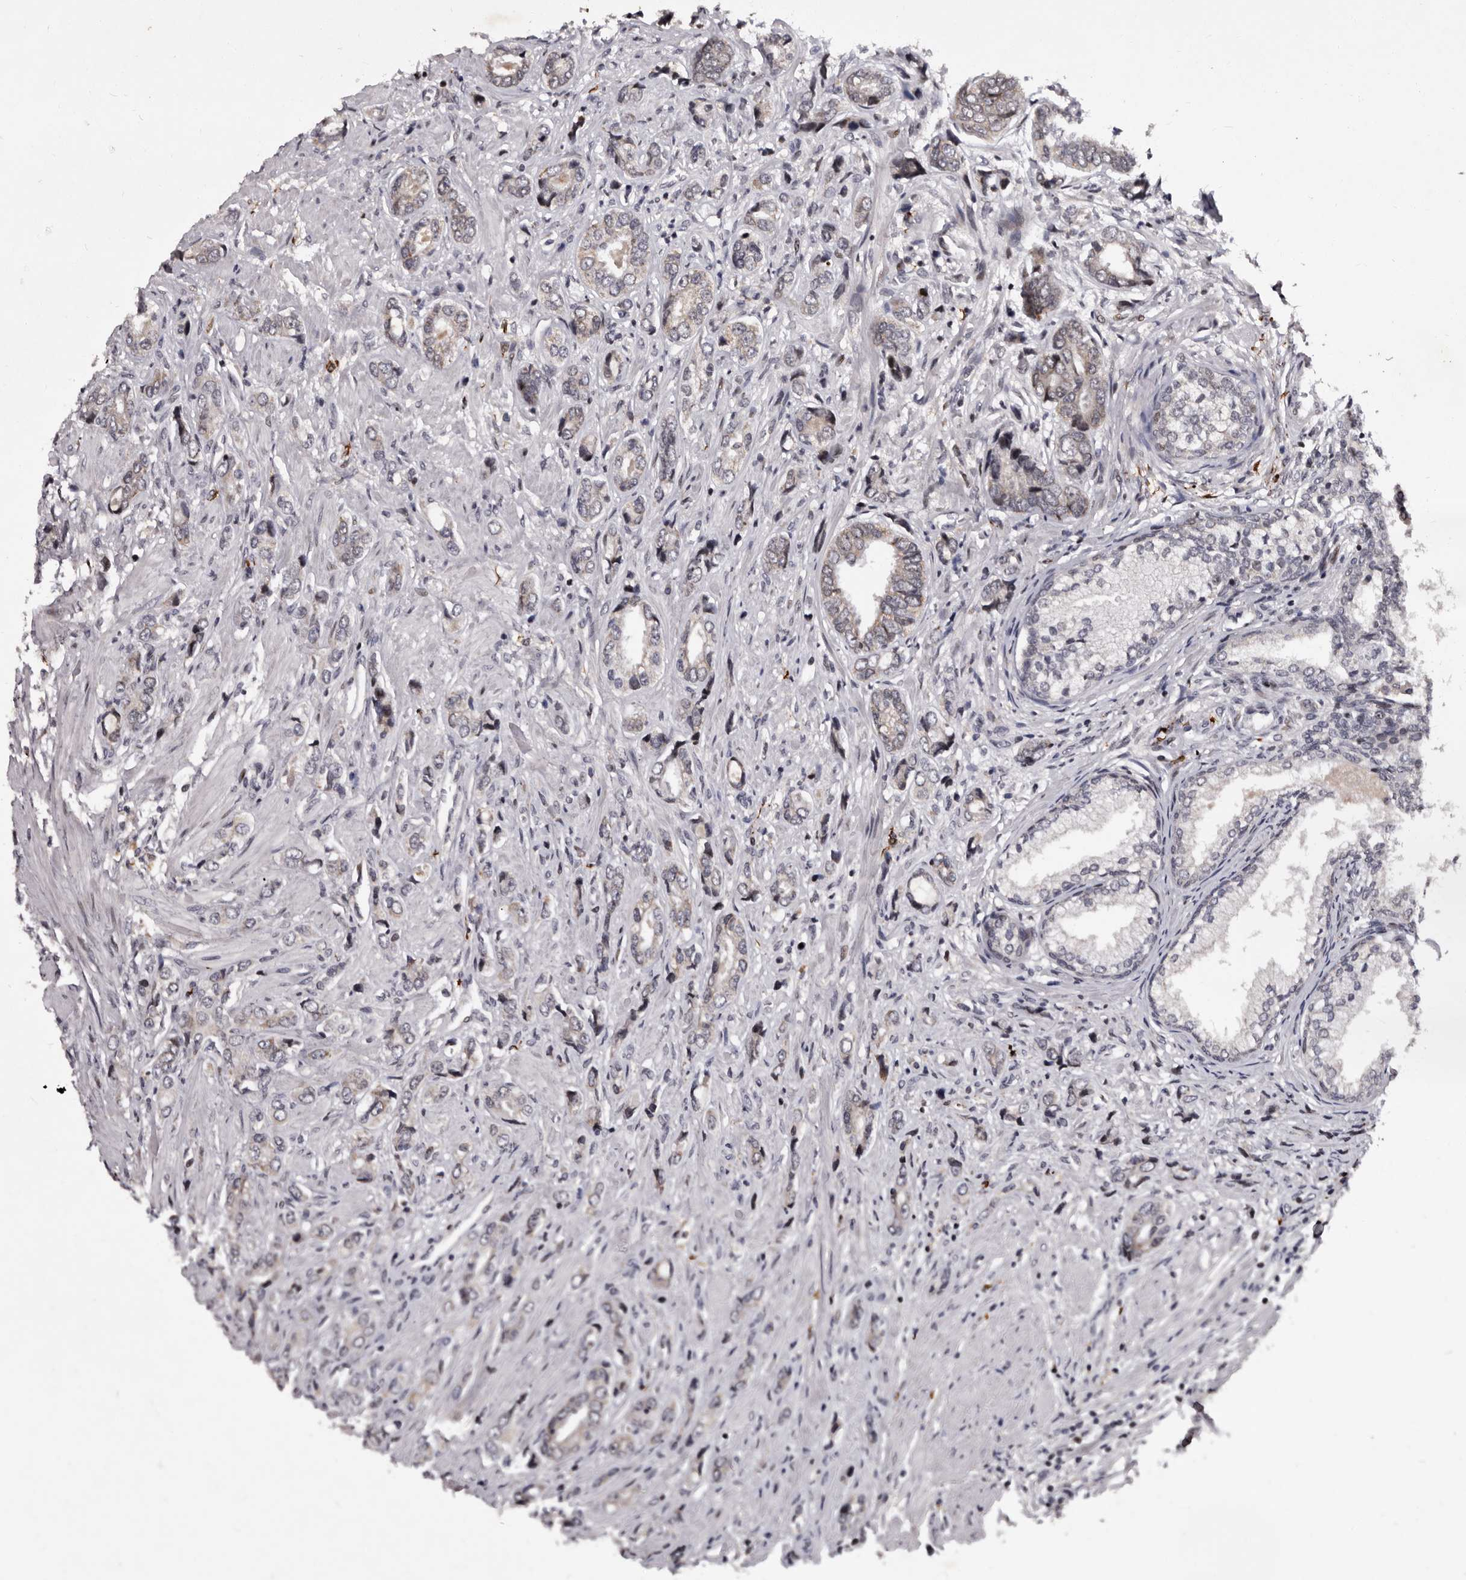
{"staining": {"intensity": "weak", "quantity": "<25%", "location": "cytoplasmic/membranous"}, "tissue": "prostate cancer", "cell_type": "Tumor cells", "image_type": "cancer", "snomed": [{"axis": "morphology", "description": "Adenocarcinoma, High grade"}, {"axis": "topography", "description": "Prostate"}], "caption": "There is no significant staining in tumor cells of prostate cancer.", "gene": "TNKS", "patient": {"sex": "male", "age": 61}}